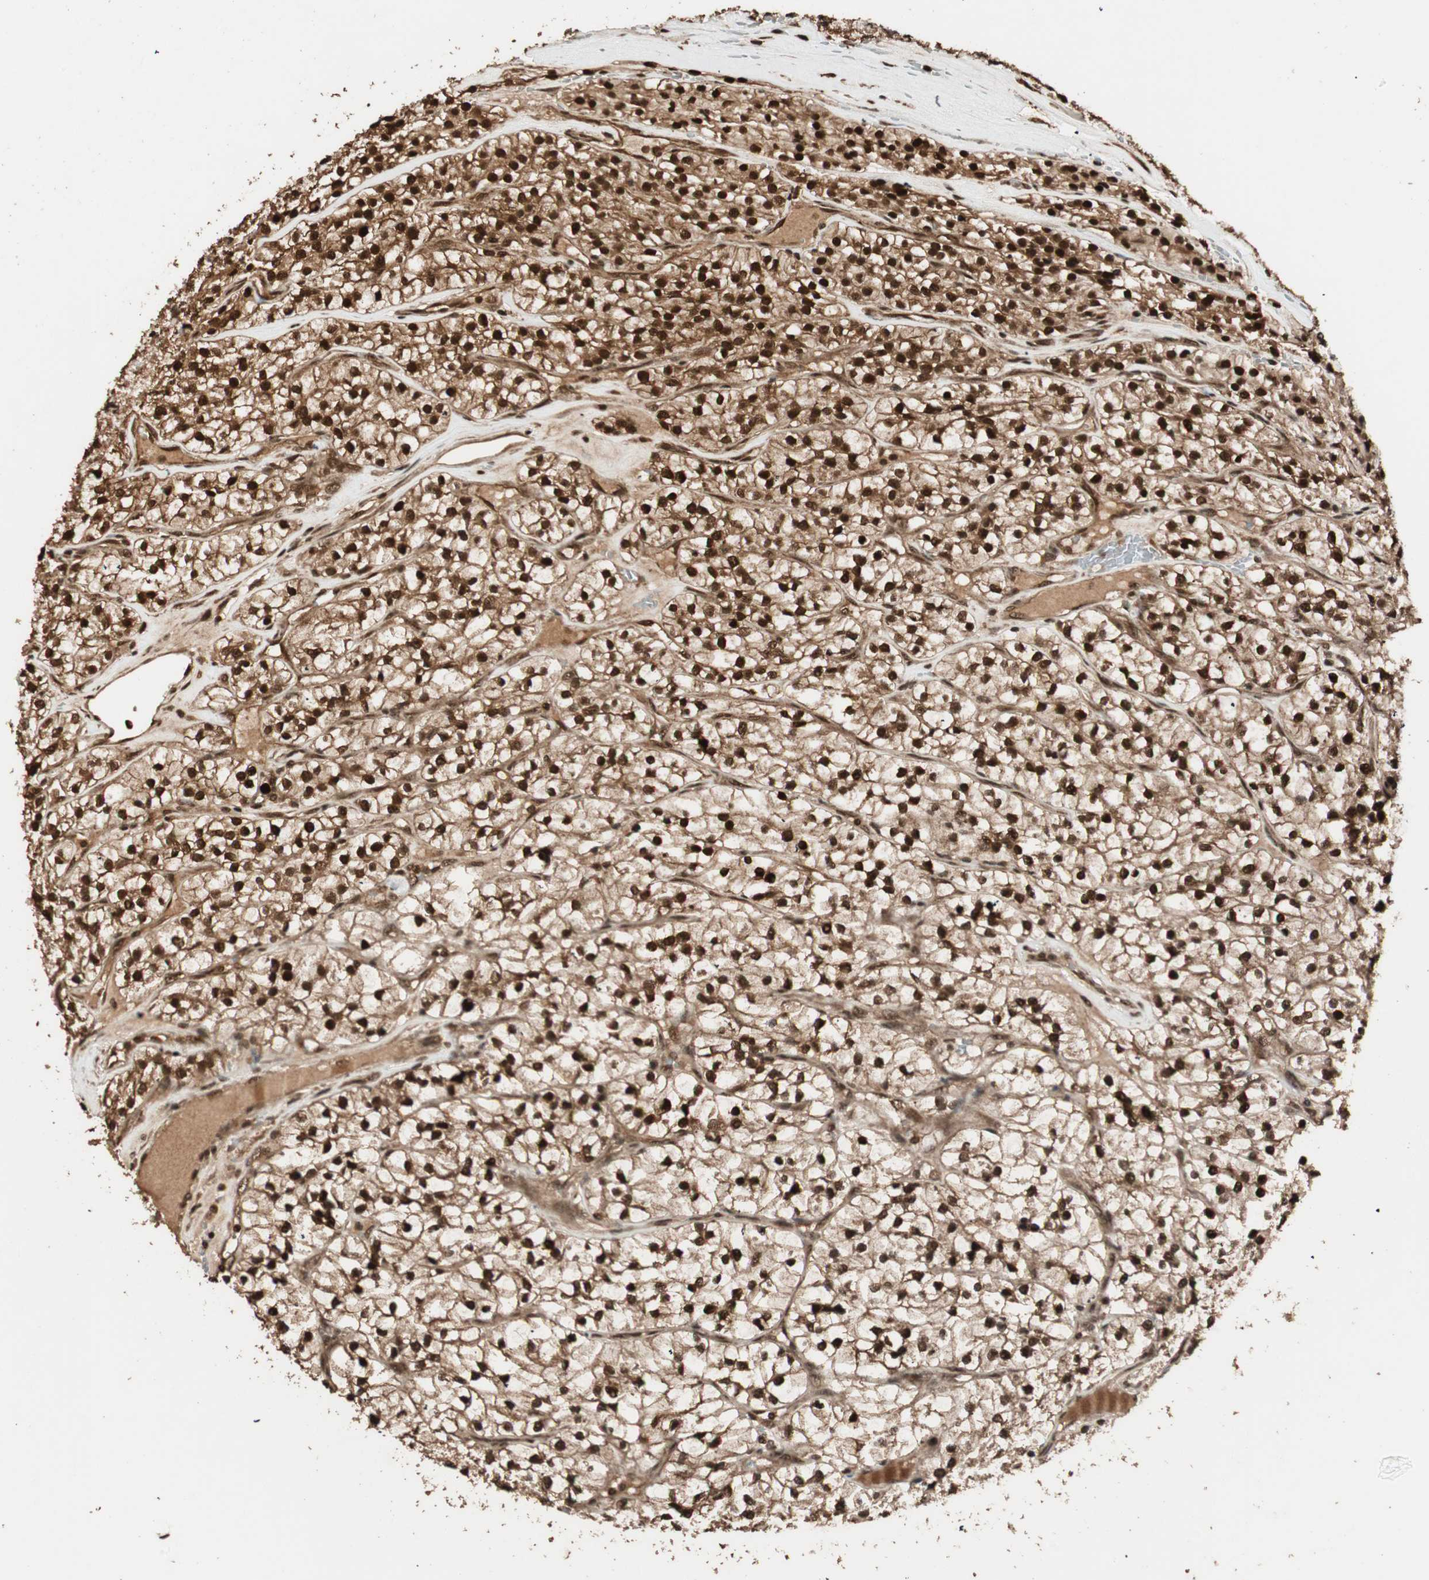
{"staining": {"intensity": "strong", "quantity": ">75%", "location": "cytoplasmic/membranous,nuclear"}, "tissue": "renal cancer", "cell_type": "Tumor cells", "image_type": "cancer", "snomed": [{"axis": "morphology", "description": "Adenocarcinoma, NOS"}, {"axis": "topography", "description": "Kidney"}], "caption": "Immunohistochemical staining of human adenocarcinoma (renal) displays strong cytoplasmic/membranous and nuclear protein staining in approximately >75% of tumor cells.", "gene": "ALKBH5", "patient": {"sex": "female", "age": 57}}